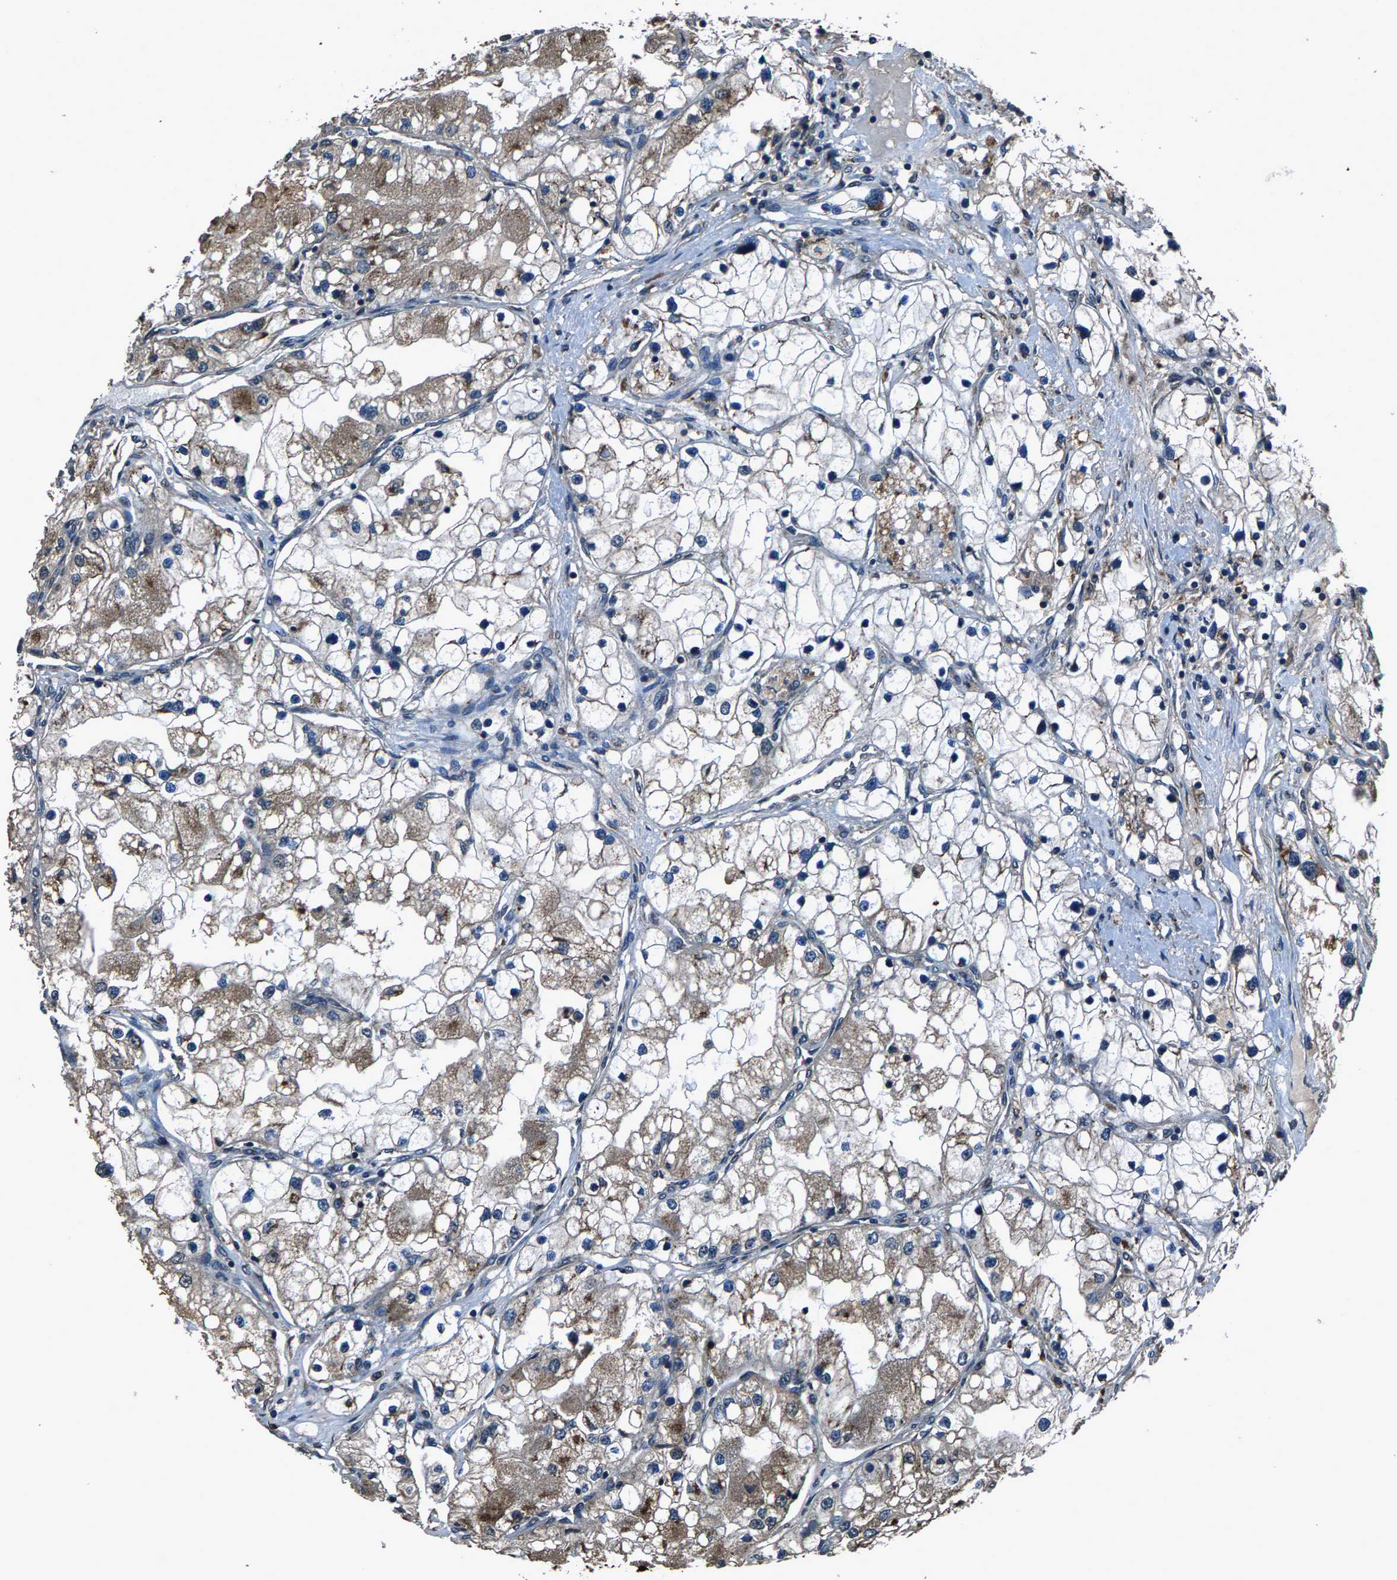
{"staining": {"intensity": "moderate", "quantity": "<25%", "location": "cytoplasmic/membranous"}, "tissue": "renal cancer", "cell_type": "Tumor cells", "image_type": "cancer", "snomed": [{"axis": "morphology", "description": "Adenocarcinoma, NOS"}, {"axis": "topography", "description": "Kidney"}], "caption": "Moderate cytoplasmic/membranous positivity for a protein is appreciated in about <25% of tumor cells of renal cancer using immunohistochemistry (IHC).", "gene": "SLC38A10", "patient": {"sex": "male", "age": 68}}